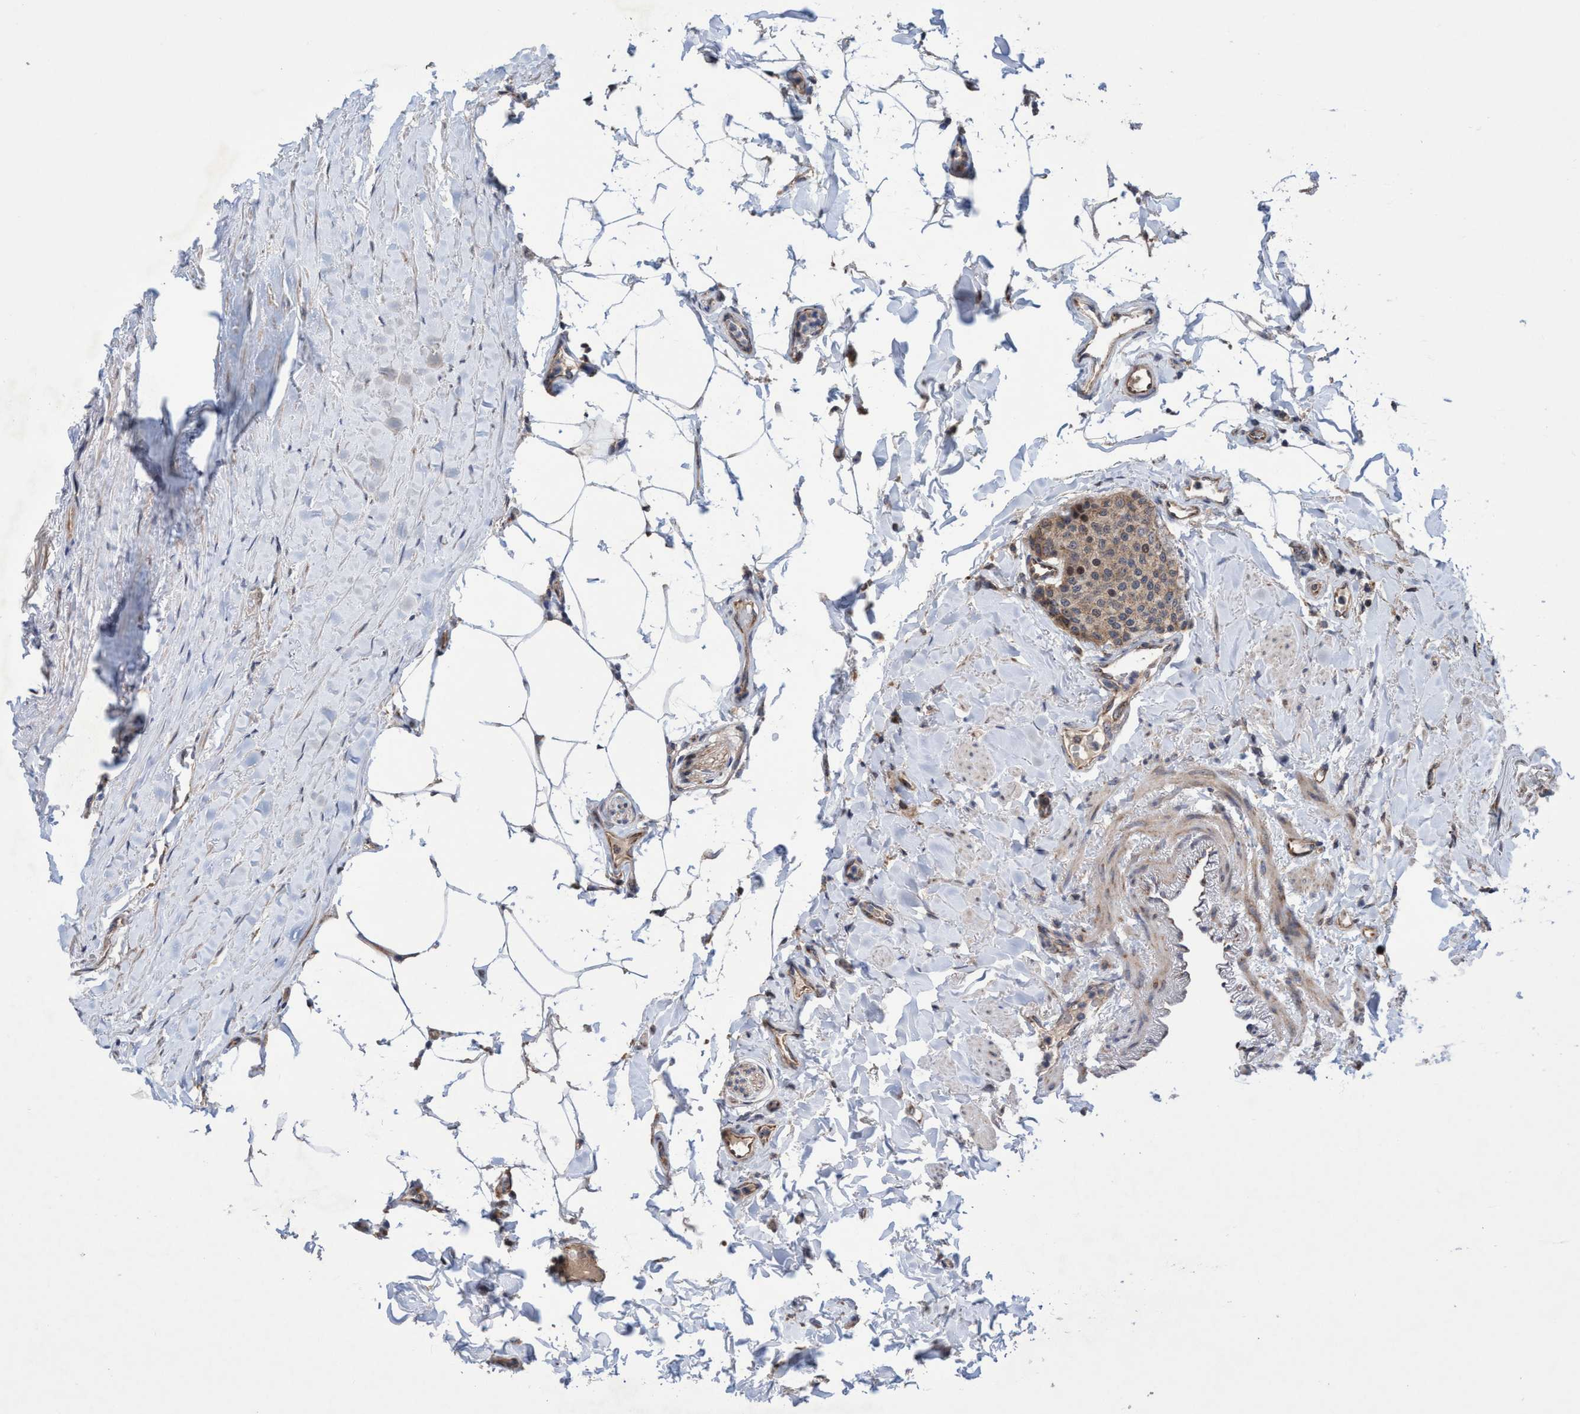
{"staining": {"intensity": "moderate", "quantity": ">75%", "location": "cytoplasmic/membranous"}, "tissue": "carcinoid", "cell_type": "Tumor cells", "image_type": "cancer", "snomed": [{"axis": "morphology", "description": "Carcinoid, malignant, NOS"}, {"axis": "topography", "description": "Colon"}], "caption": "A brown stain labels moderate cytoplasmic/membranous expression of a protein in human carcinoid tumor cells.", "gene": "P2RY14", "patient": {"sex": "female", "age": 61}}